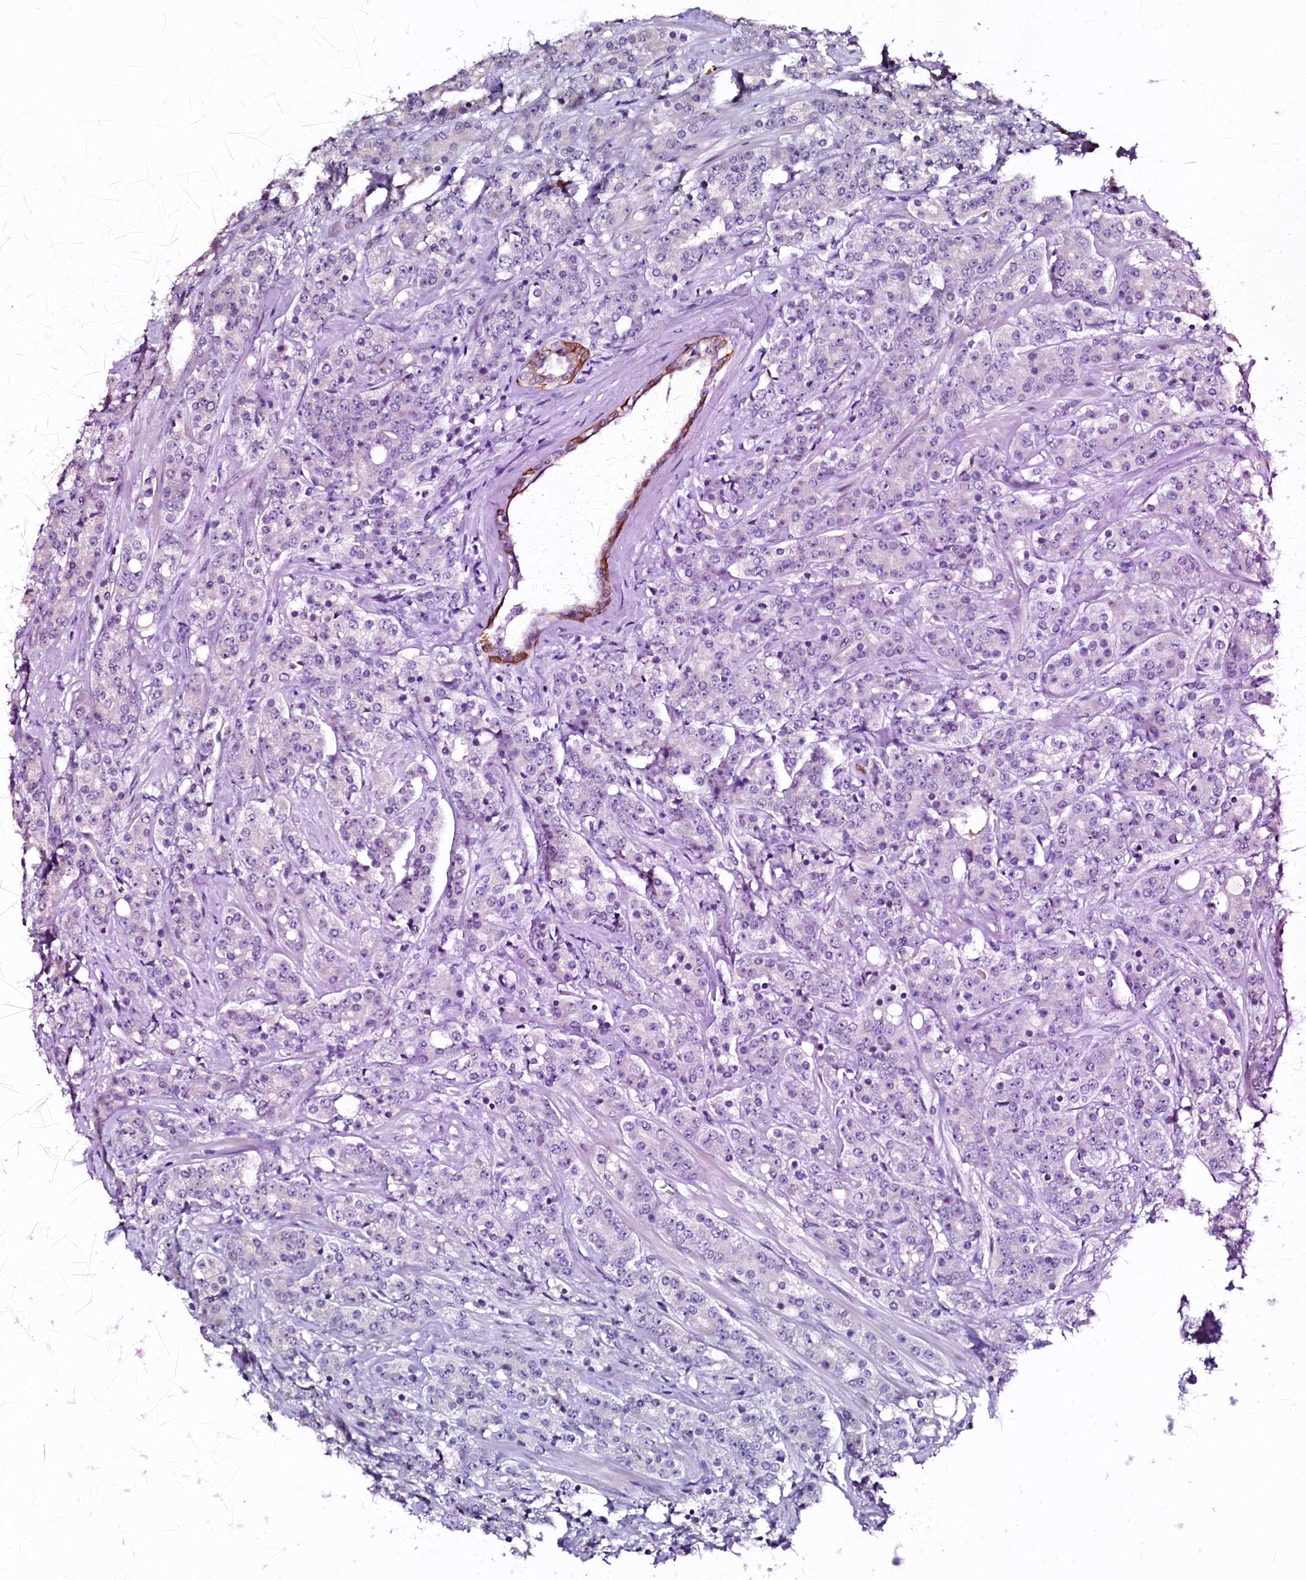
{"staining": {"intensity": "negative", "quantity": "none", "location": "none"}, "tissue": "prostate cancer", "cell_type": "Tumor cells", "image_type": "cancer", "snomed": [{"axis": "morphology", "description": "Adenocarcinoma, High grade"}, {"axis": "topography", "description": "Prostate"}], "caption": "There is no significant expression in tumor cells of prostate cancer. (DAB (3,3'-diaminobenzidine) immunohistochemistry visualized using brightfield microscopy, high magnification).", "gene": "CTDSPL2", "patient": {"sex": "male", "age": 62}}